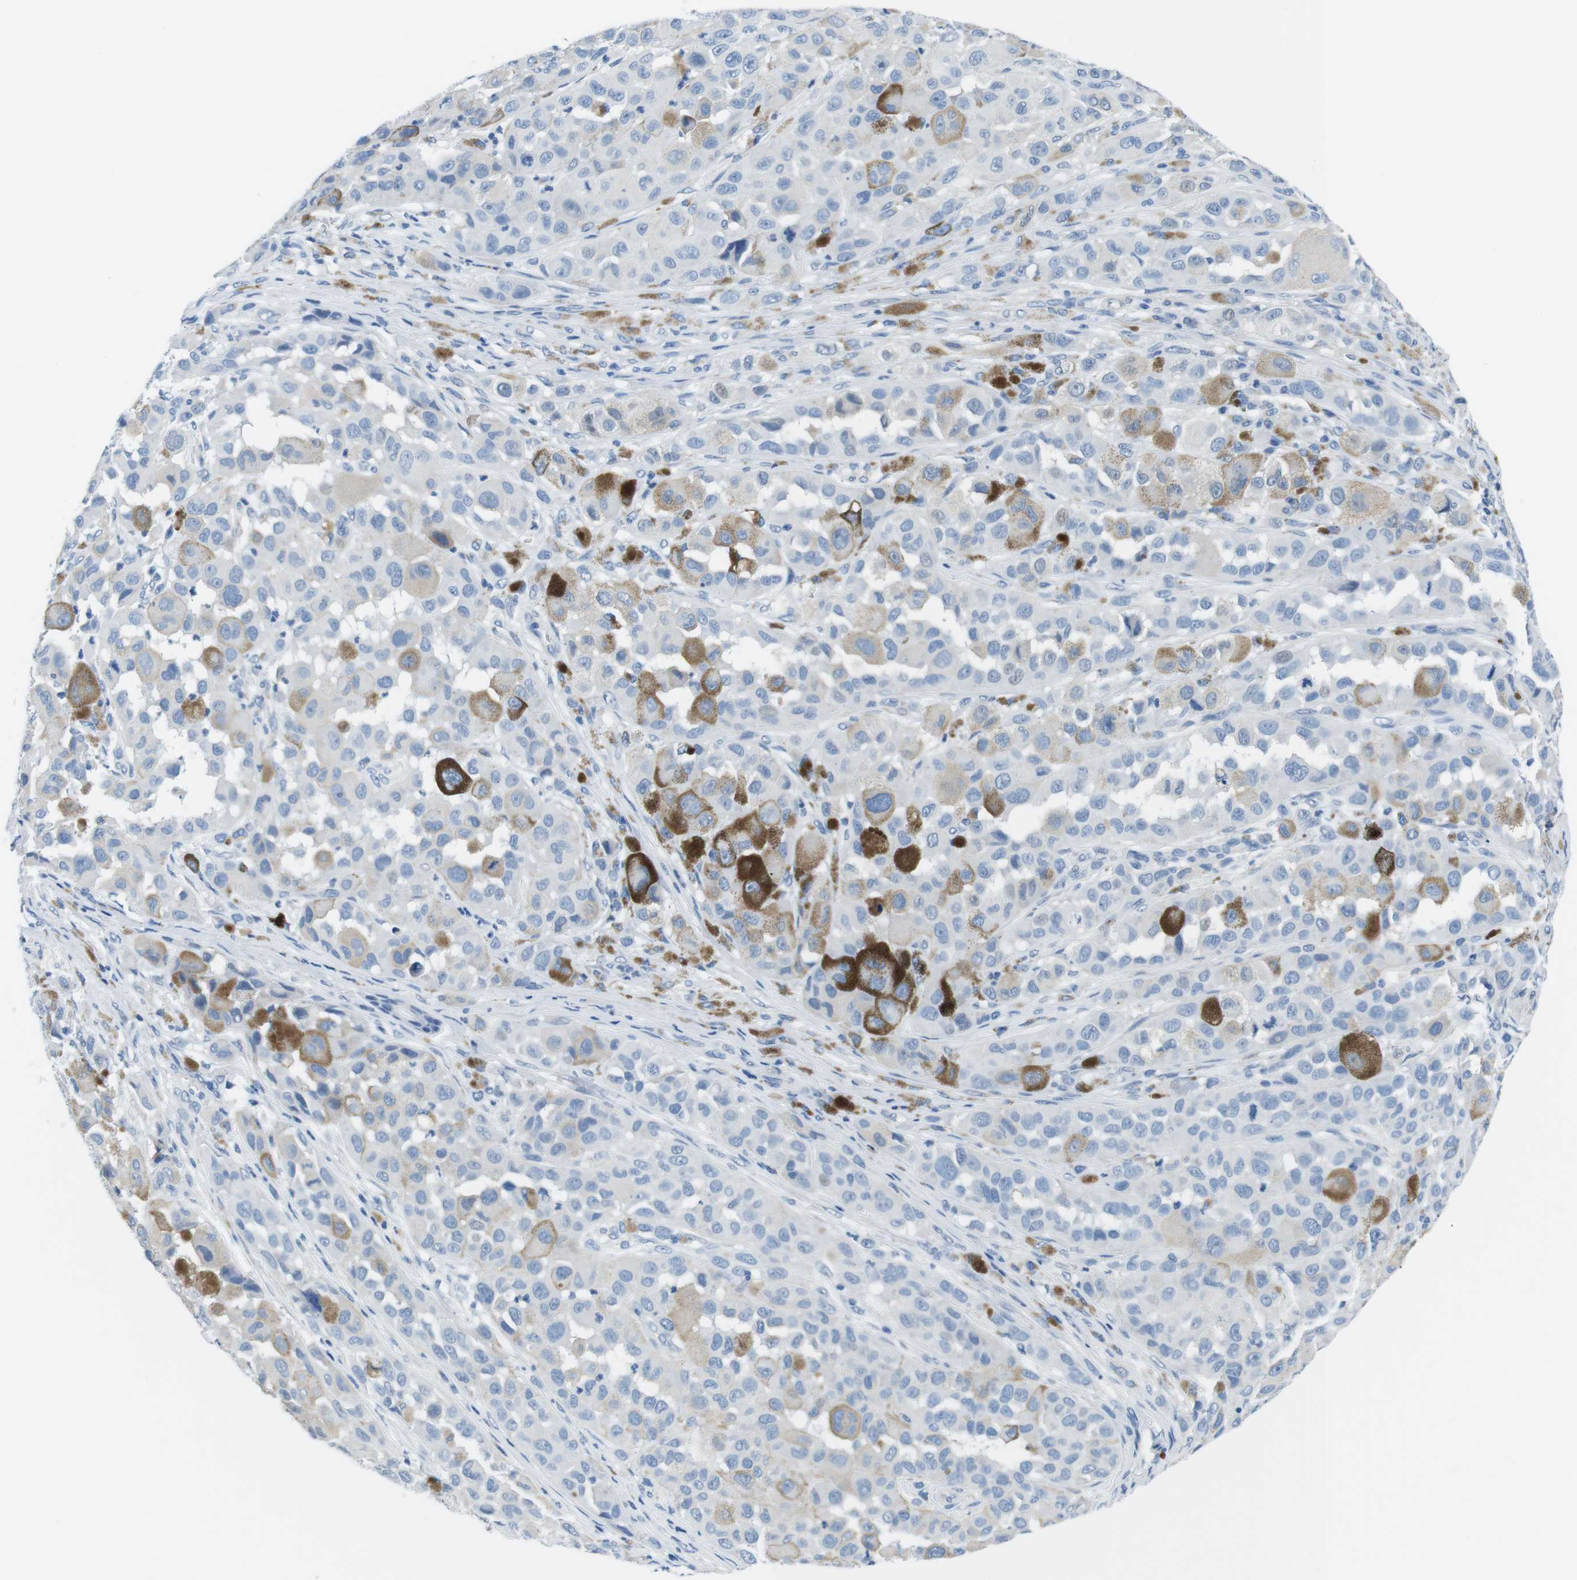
{"staining": {"intensity": "negative", "quantity": "none", "location": "none"}, "tissue": "melanoma", "cell_type": "Tumor cells", "image_type": "cancer", "snomed": [{"axis": "morphology", "description": "Malignant melanoma, NOS"}, {"axis": "topography", "description": "Skin"}], "caption": "Human malignant melanoma stained for a protein using immunohistochemistry (IHC) demonstrates no positivity in tumor cells.", "gene": "MUC2", "patient": {"sex": "male", "age": 96}}